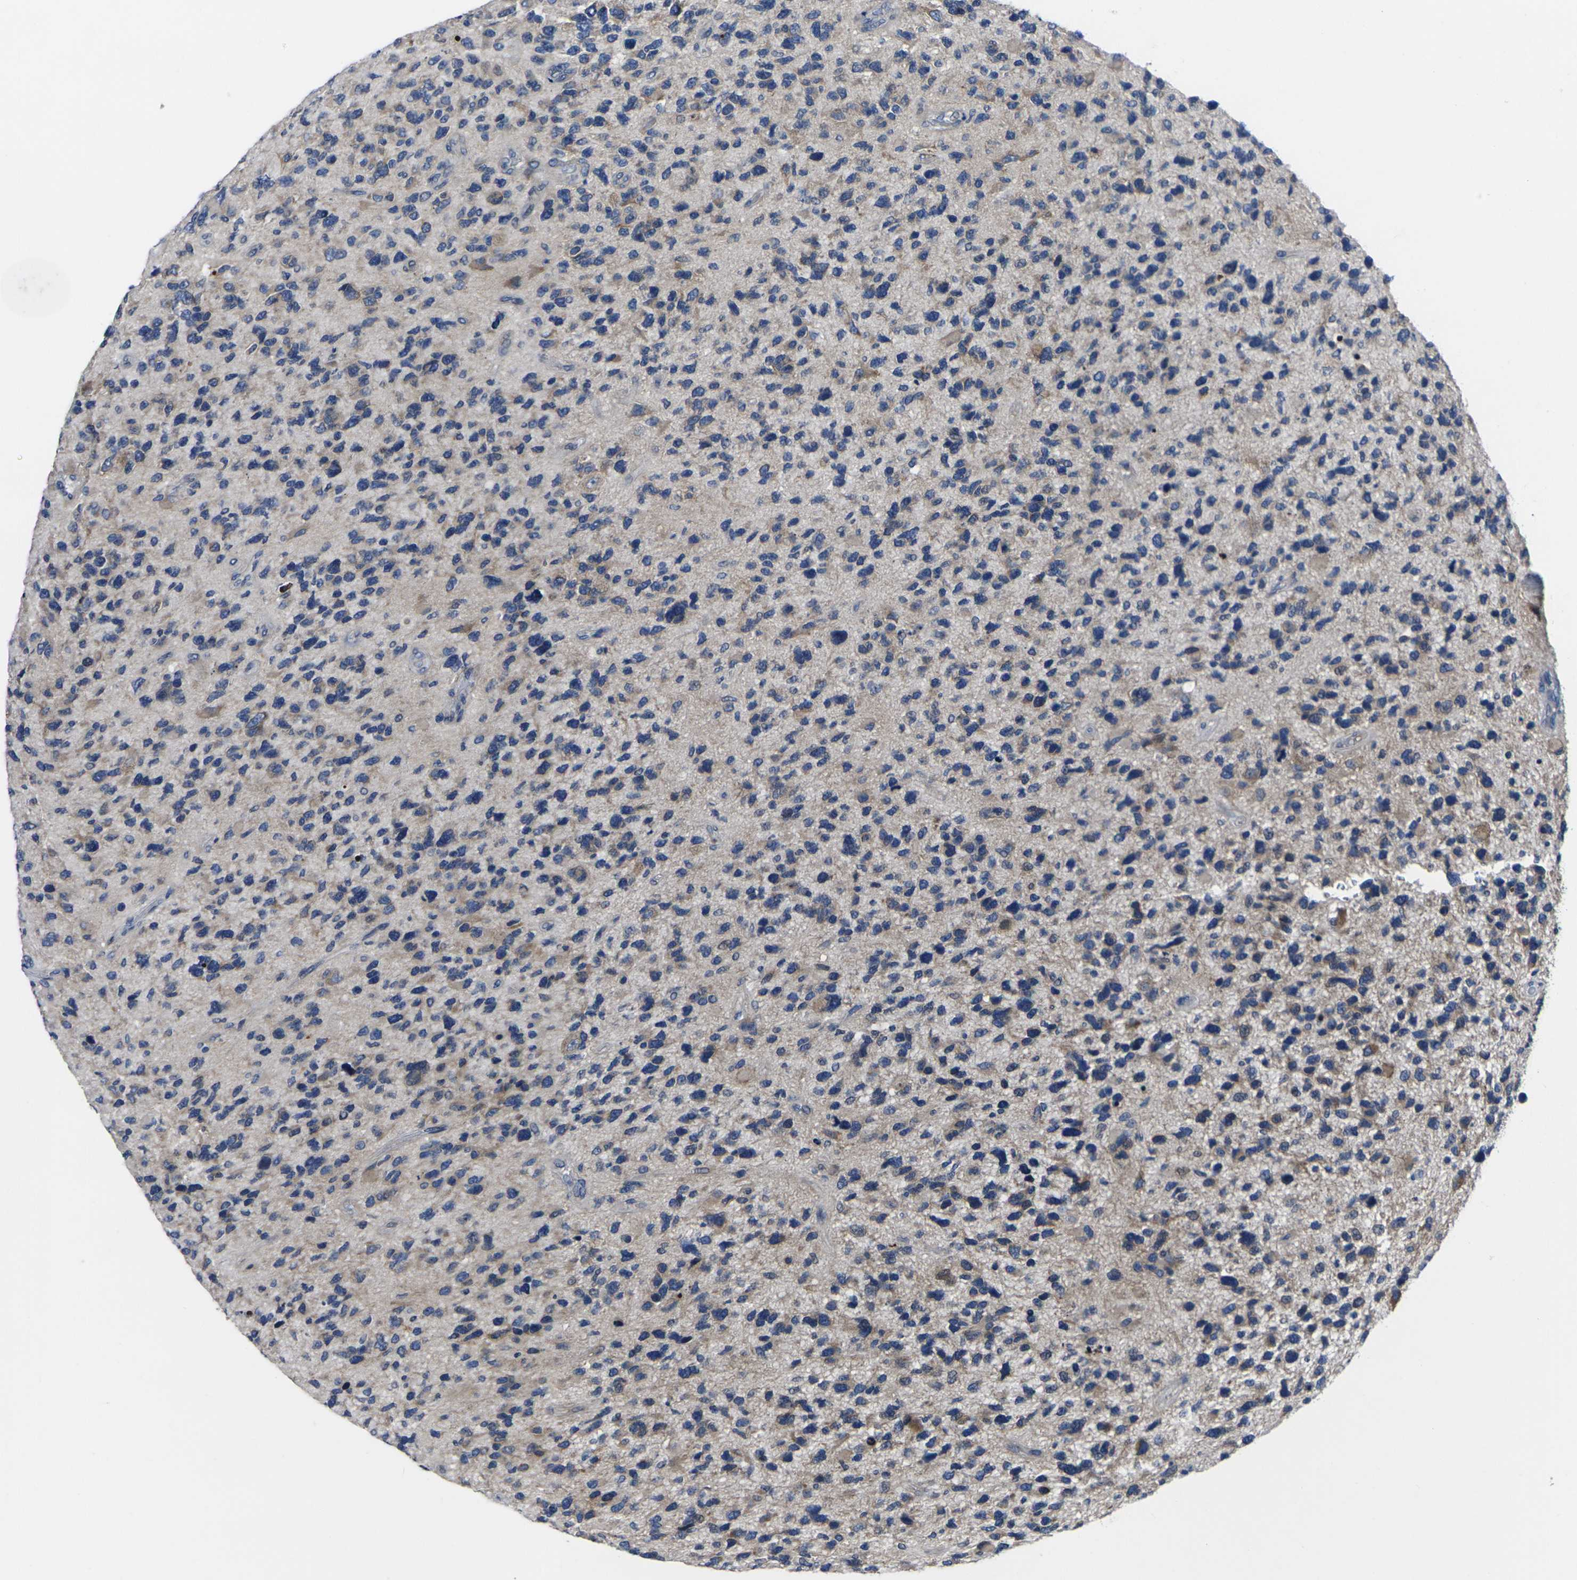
{"staining": {"intensity": "weak", "quantity": "<25%", "location": "cytoplasmic/membranous"}, "tissue": "glioma", "cell_type": "Tumor cells", "image_type": "cancer", "snomed": [{"axis": "morphology", "description": "Glioma, malignant, High grade"}, {"axis": "topography", "description": "Brain"}], "caption": "Malignant glioma (high-grade) stained for a protein using immunohistochemistry (IHC) reveals no expression tumor cells.", "gene": "CYP2C8", "patient": {"sex": "female", "age": 58}}